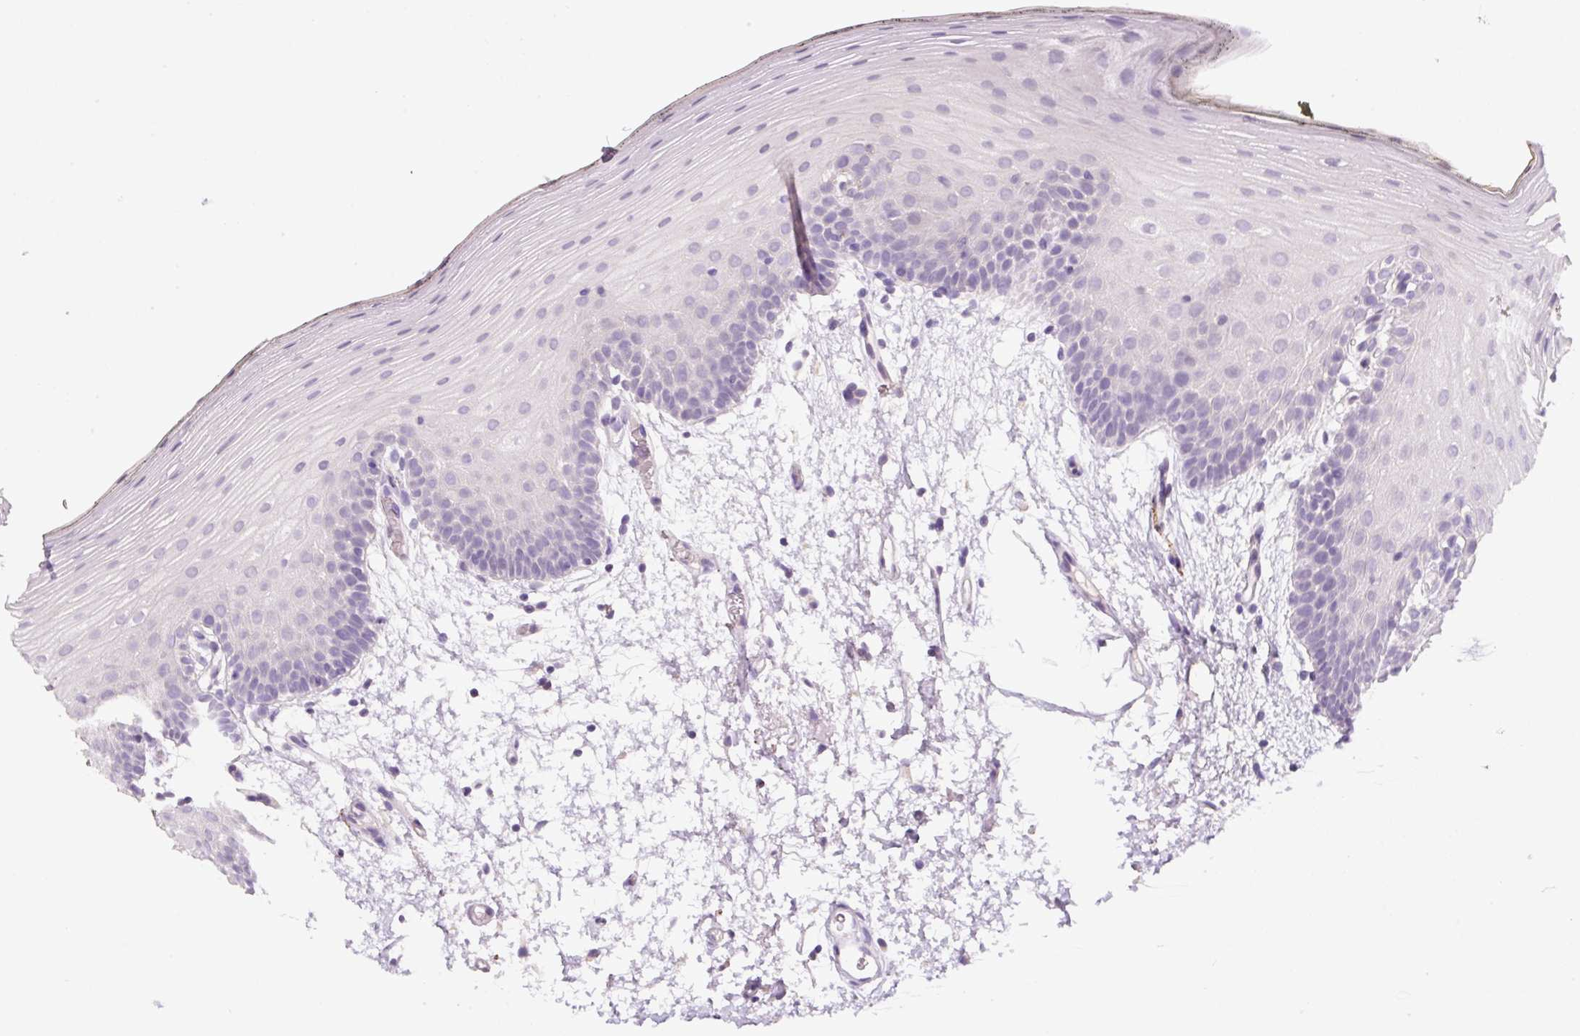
{"staining": {"intensity": "negative", "quantity": "none", "location": "none"}, "tissue": "oral mucosa", "cell_type": "Squamous epithelial cells", "image_type": "normal", "snomed": [{"axis": "morphology", "description": "Normal tissue, NOS"}, {"axis": "morphology", "description": "Squamous cell carcinoma, NOS"}, {"axis": "topography", "description": "Oral tissue"}, {"axis": "topography", "description": "Head-Neck"}], "caption": "A high-resolution micrograph shows immunohistochemistry (IHC) staining of unremarkable oral mucosa, which shows no significant positivity in squamous epithelial cells.", "gene": "SYP", "patient": {"sex": "female", "age": 81}}